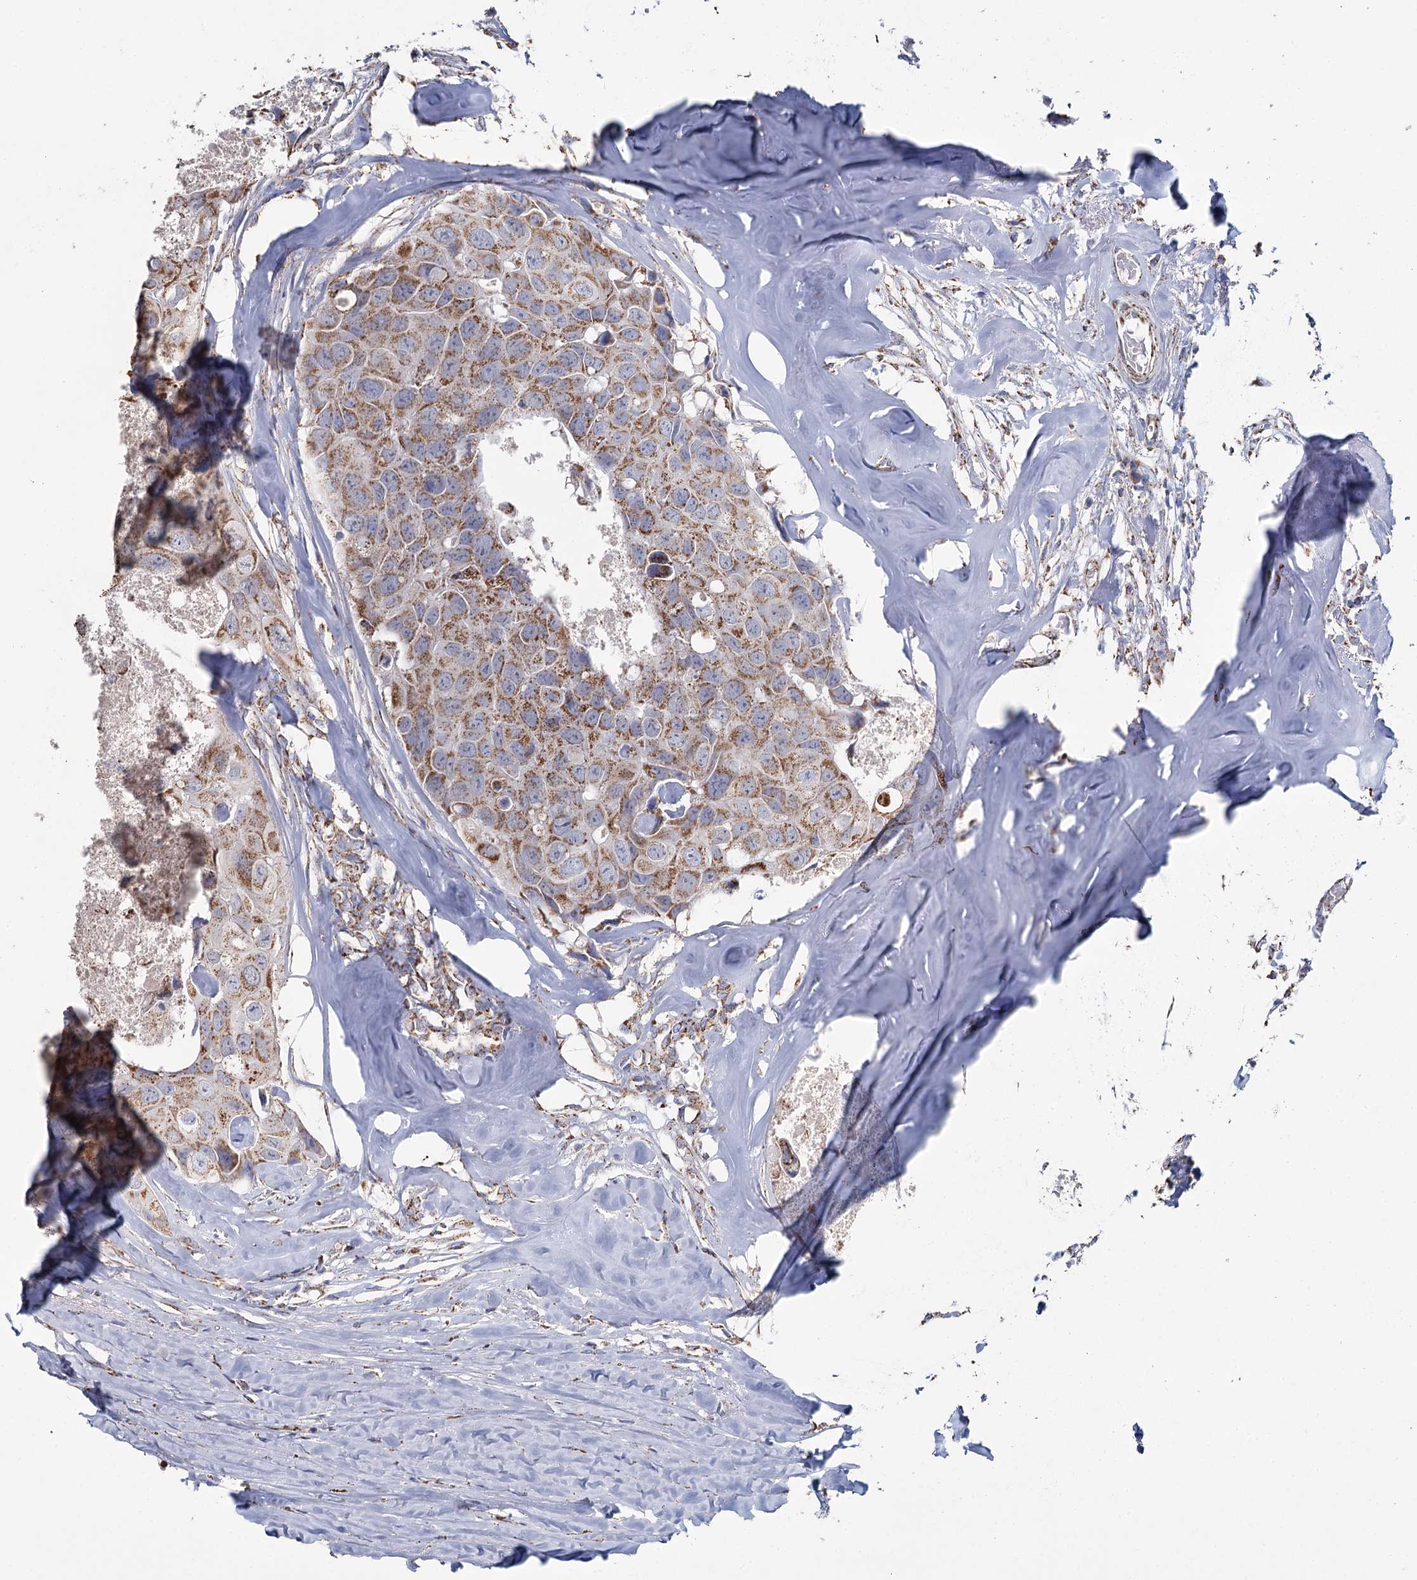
{"staining": {"intensity": "moderate", "quantity": ">75%", "location": "cytoplasmic/membranous"}, "tissue": "head and neck cancer", "cell_type": "Tumor cells", "image_type": "cancer", "snomed": [{"axis": "morphology", "description": "Adenocarcinoma, NOS"}, {"axis": "morphology", "description": "Adenocarcinoma, metastatic, NOS"}, {"axis": "topography", "description": "Head-Neck"}], "caption": "Human head and neck metastatic adenocarcinoma stained with a brown dye exhibits moderate cytoplasmic/membranous positive positivity in approximately >75% of tumor cells.", "gene": "MRPL44", "patient": {"sex": "male", "age": 75}}